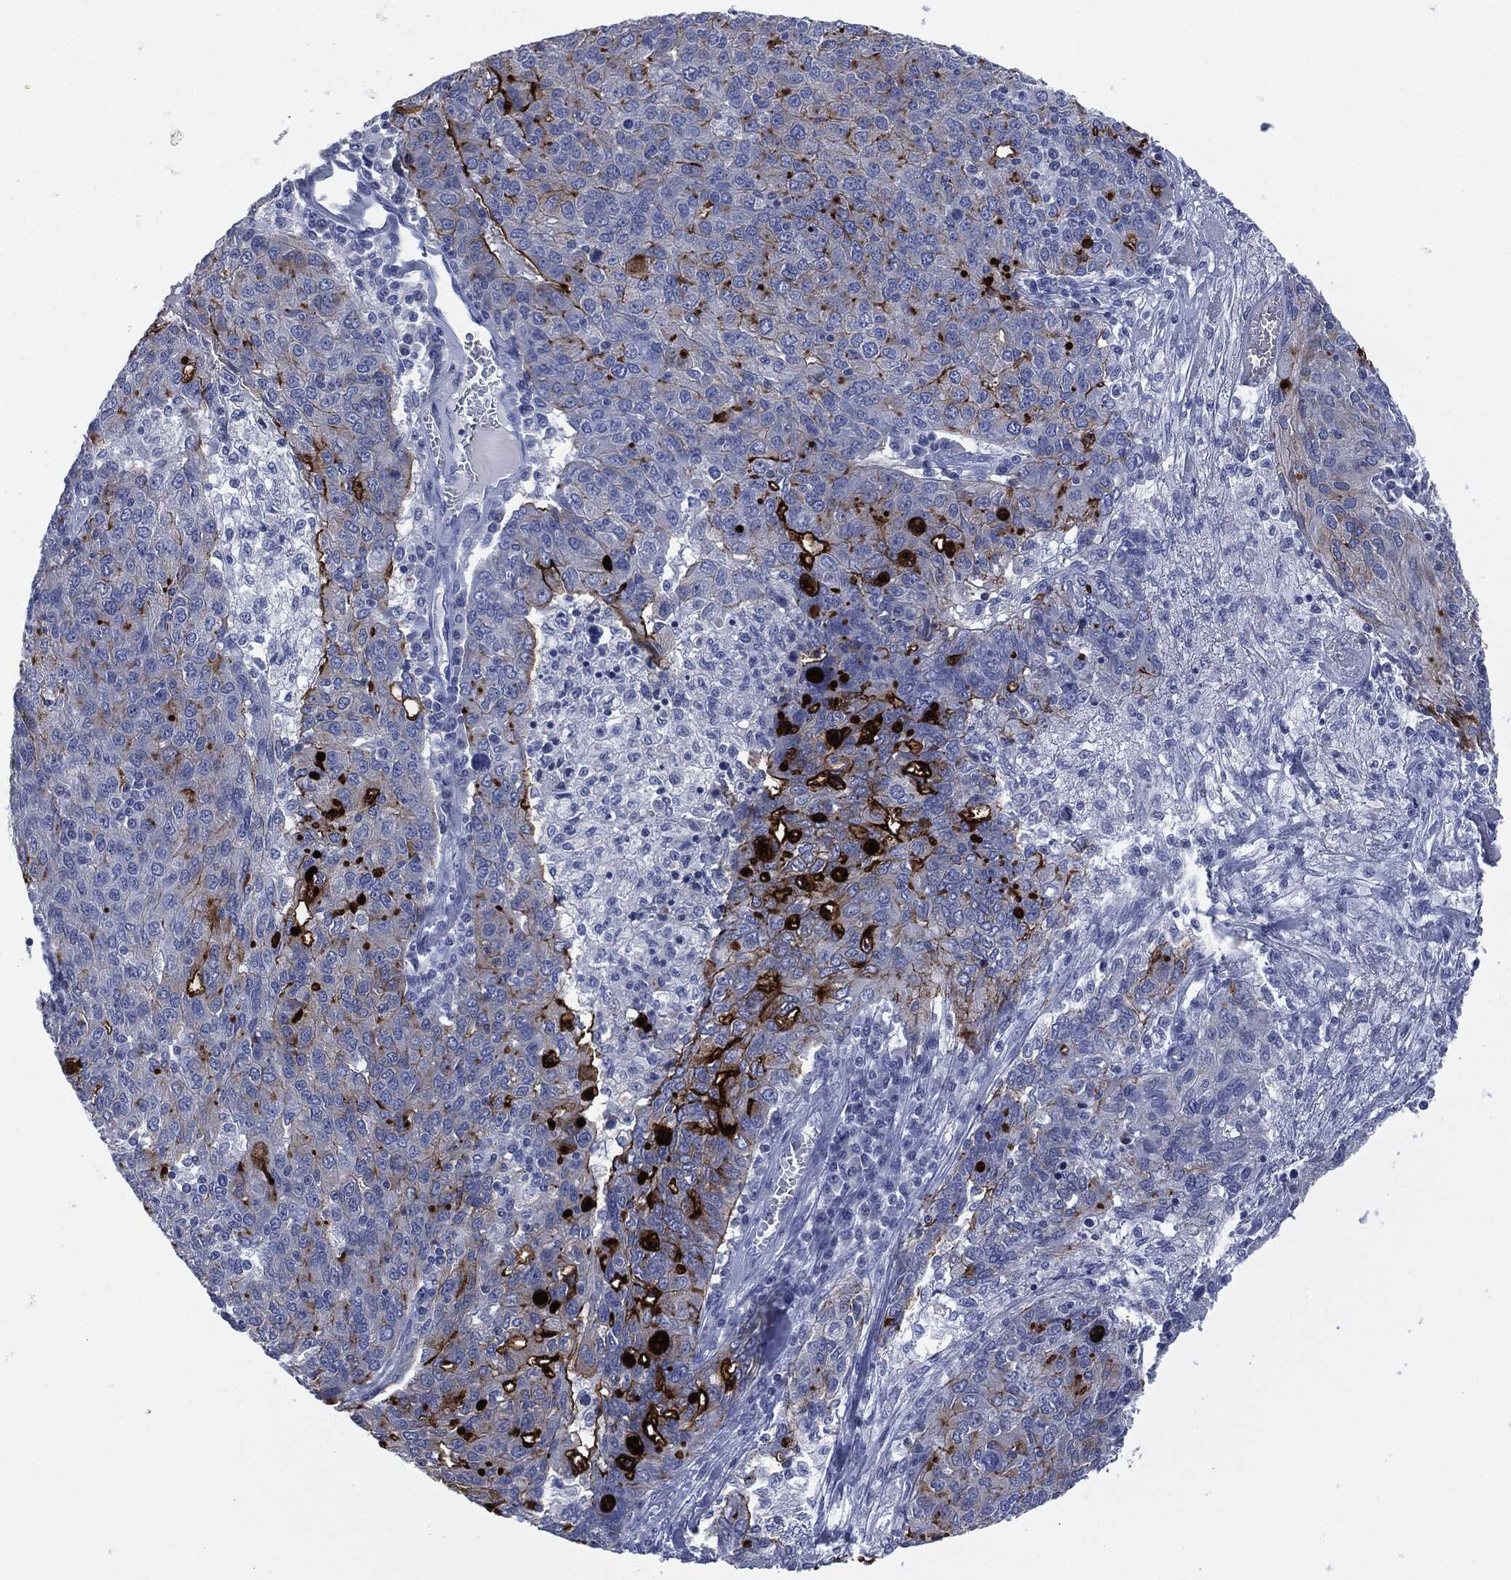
{"staining": {"intensity": "strong", "quantity": "<25%", "location": "cytoplasmic/membranous"}, "tissue": "ovarian cancer", "cell_type": "Tumor cells", "image_type": "cancer", "snomed": [{"axis": "morphology", "description": "Carcinoma, endometroid"}, {"axis": "topography", "description": "Ovary"}], "caption": "Ovarian cancer was stained to show a protein in brown. There is medium levels of strong cytoplasmic/membranous positivity in about <25% of tumor cells.", "gene": "MUC16", "patient": {"sex": "female", "age": 50}}